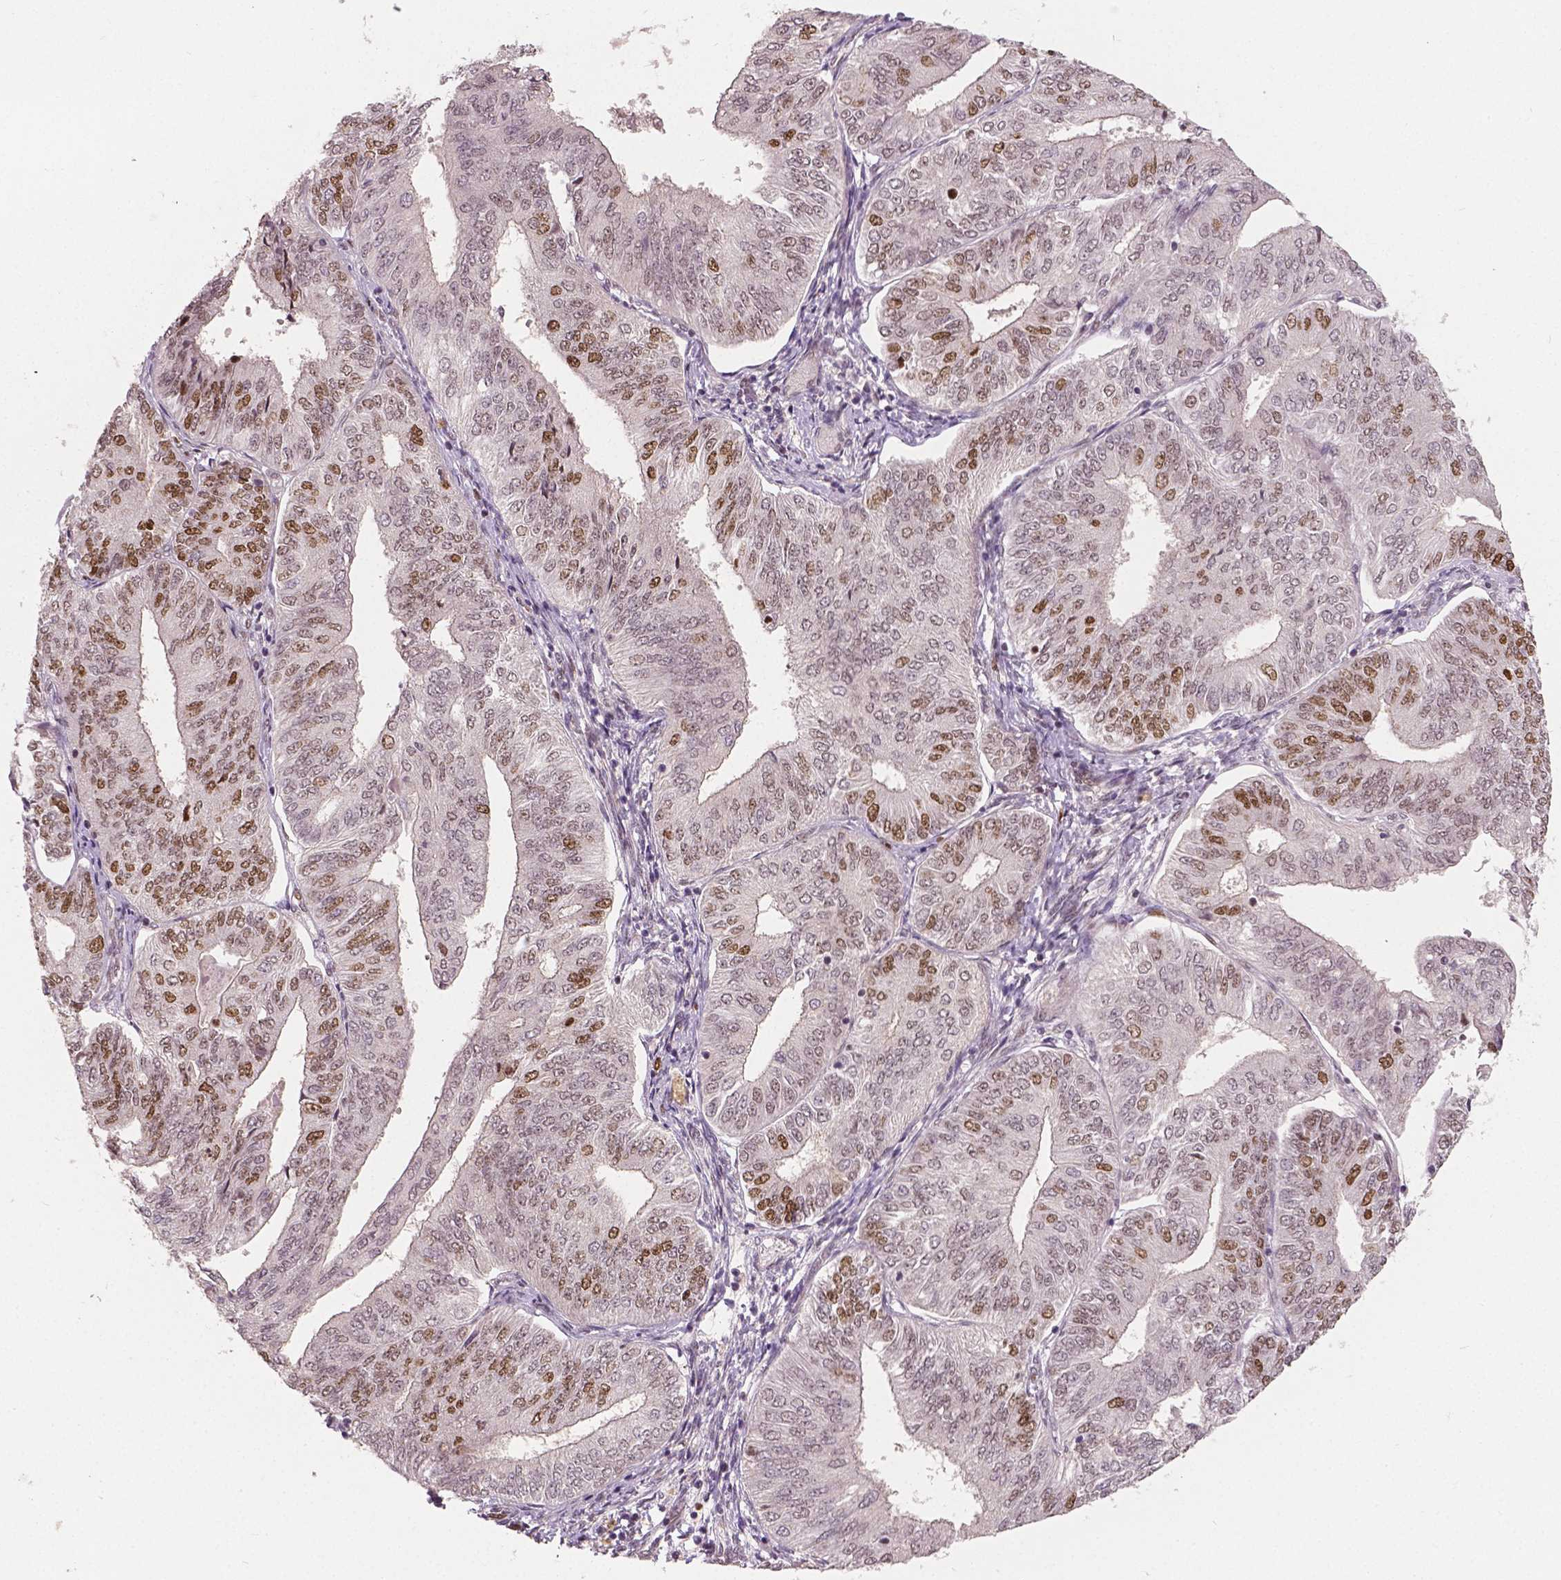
{"staining": {"intensity": "moderate", "quantity": "25%-75%", "location": "nuclear"}, "tissue": "endometrial cancer", "cell_type": "Tumor cells", "image_type": "cancer", "snomed": [{"axis": "morphology", "description": "Adenocarcinoma, NOS"}, {"axis": "topography", "description": "Endometrium"}], "caption": "Immunohistochemistry (IHC) photomicrograph of human endometrial cancer stained for a protein (brown), which demonstrates medium levels of moderate nuclear expression in approximately 25%-75% of tumor cells.", "gene": "NSD2", "patient": {"sex": "female", "age": 58}}